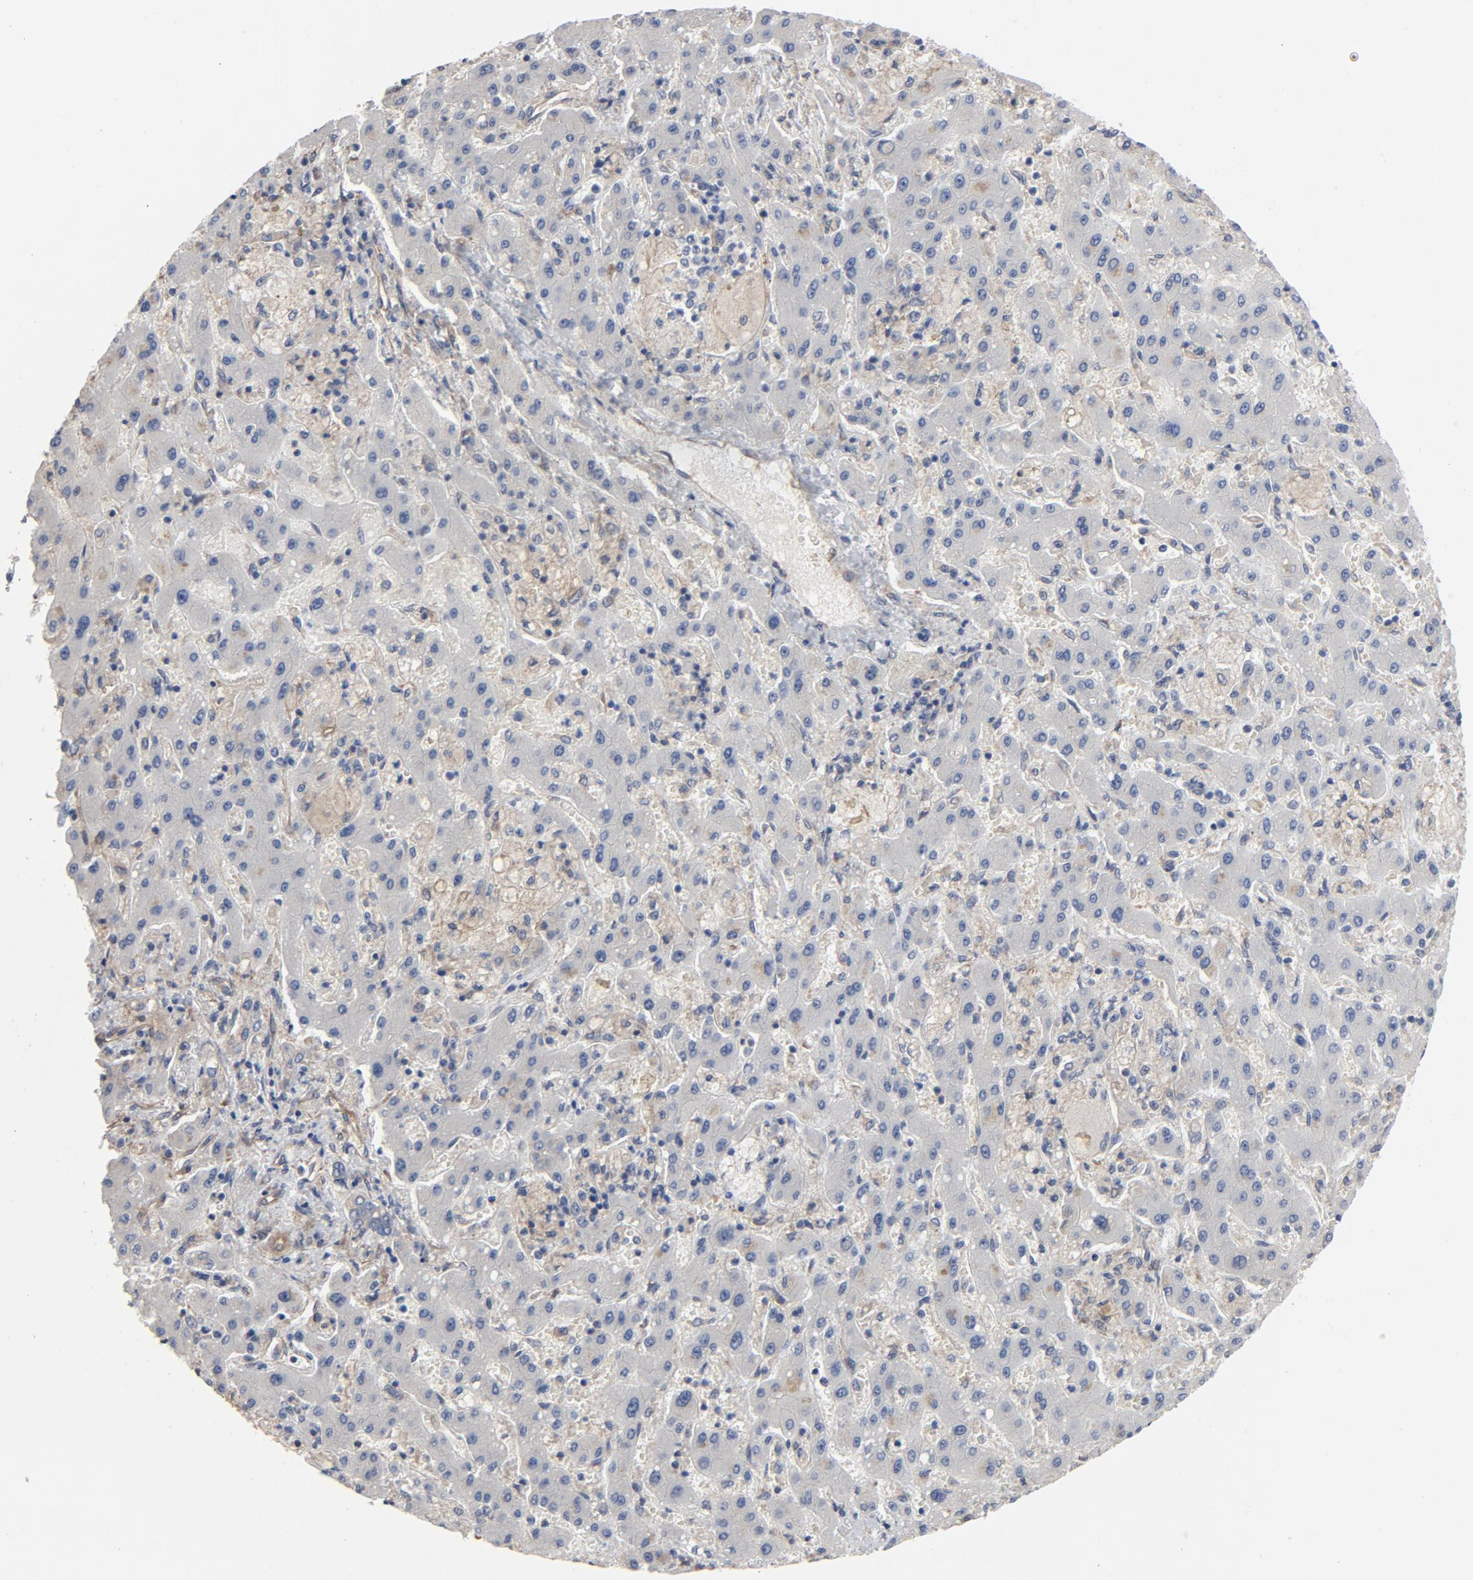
{"staining": {"intensity": "moderate", "quantity": ">75%", "location": "cytoplasmic/membranous"}, "tissue": "liver cancer", "cell_type": "Tumor cells", "image_type": "cancer", "snomed": [{"axis": "morphology", "description": "Cholangiocarcinoma"}, {"axis": "topography", "description": "Liver"}], "caption": "Cholangiocarcinoma (liver) stained for a protein (brown) displays moderate cytoplasmic/membranous positive expression in about >75% of tumor cells.", "gene": "DYNLT3", "patient": {"sex": "male", "age": 50}}